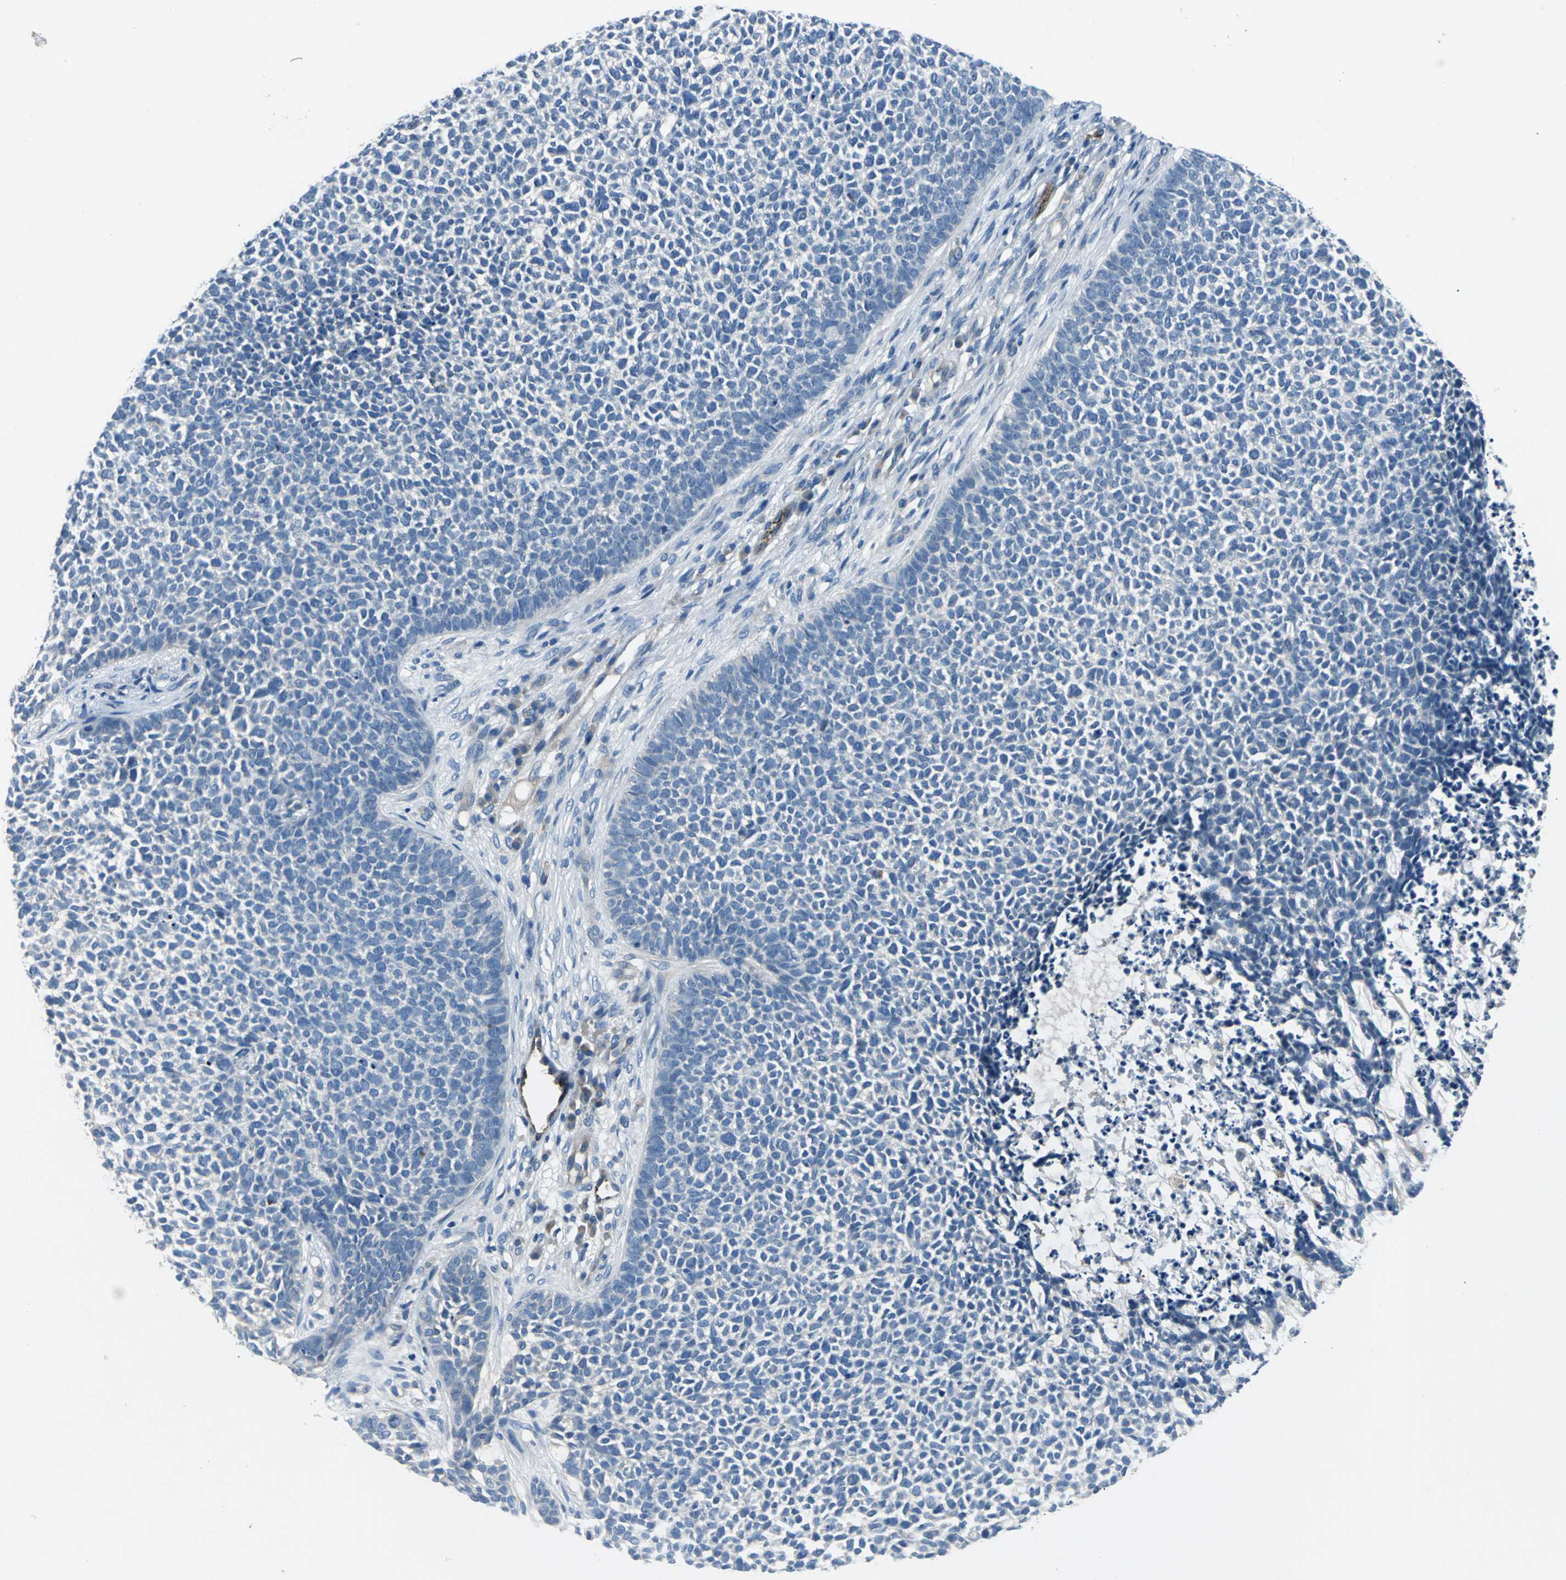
{"staining": {"intensity": "negative", "quantity": "none", "location": "none"}, "tissue": "skin cancer", "cell_type": "Tumor cells", "image_type": "cancer", "snomed": [{"axis": "morphology", "description": "Basal cell carcinoma"}, {"axis": "topography", "description": "Skin"}], "caption": "Immunohistochemical staining of human basal cell carcinoma (skin) reveals no significant positivity in tumor cells.", "gene": "SELP", "patient": {"sex": "female", "age": 84}}